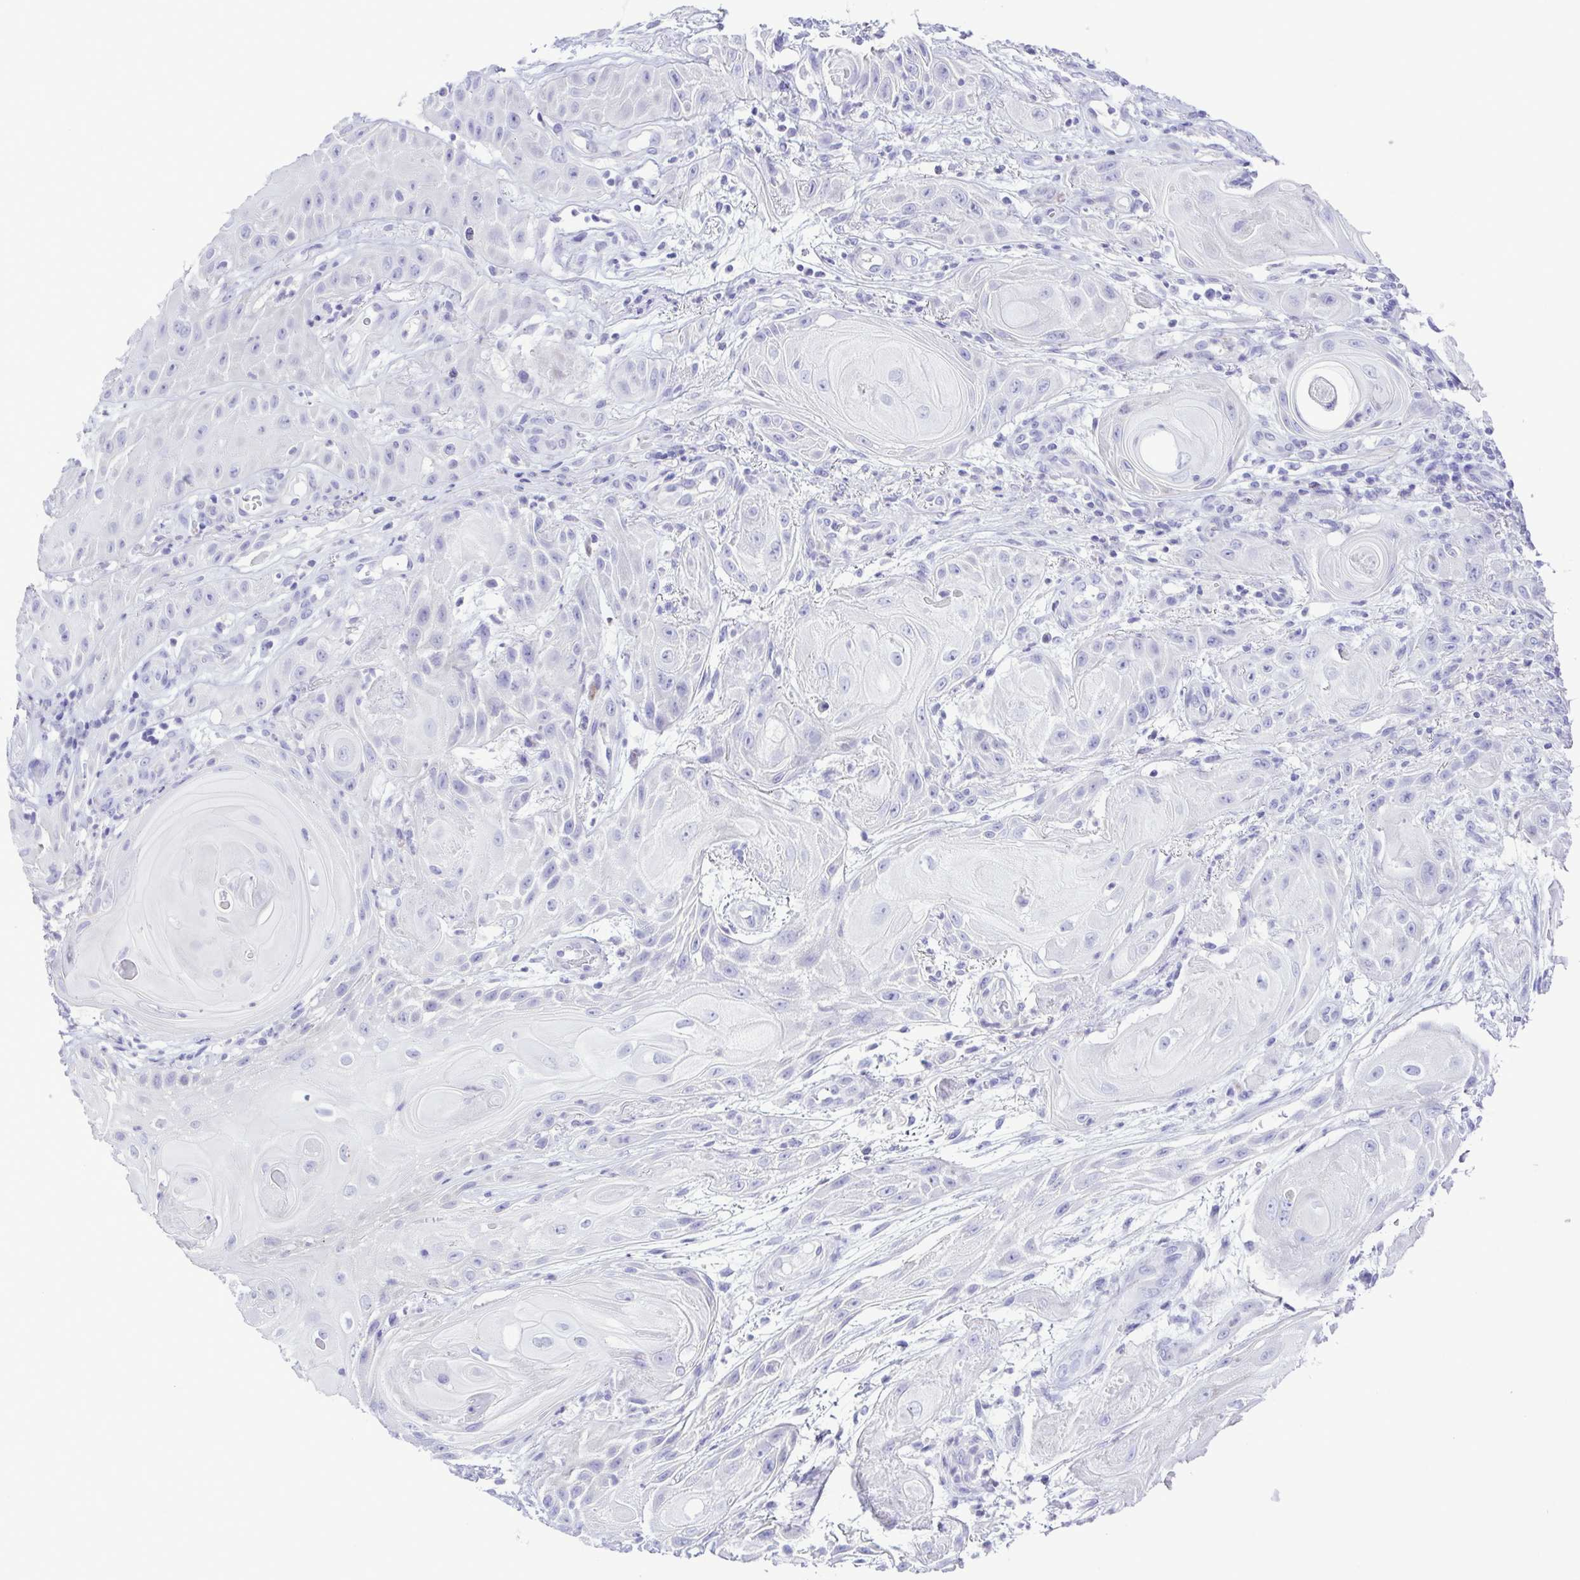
{"staining": {"intensity": "negative", "quantity": "none", "location": "none"}, "tissue": "skin cancer", "cell_type": "Tumor cells", "image_type": "cancer", "snomed": [{"axis": "morphology", "description": "Squamous cell carcinoma, NOS"}, {"axis": "topography", "description": "Skin"}], "caption": "Immunohistochemistry of skin squamous cell carcinoma demonstrates no positivity in tumor cells.", "gene": "SYT1", "patient": {"sex": "male", "age": 62}}